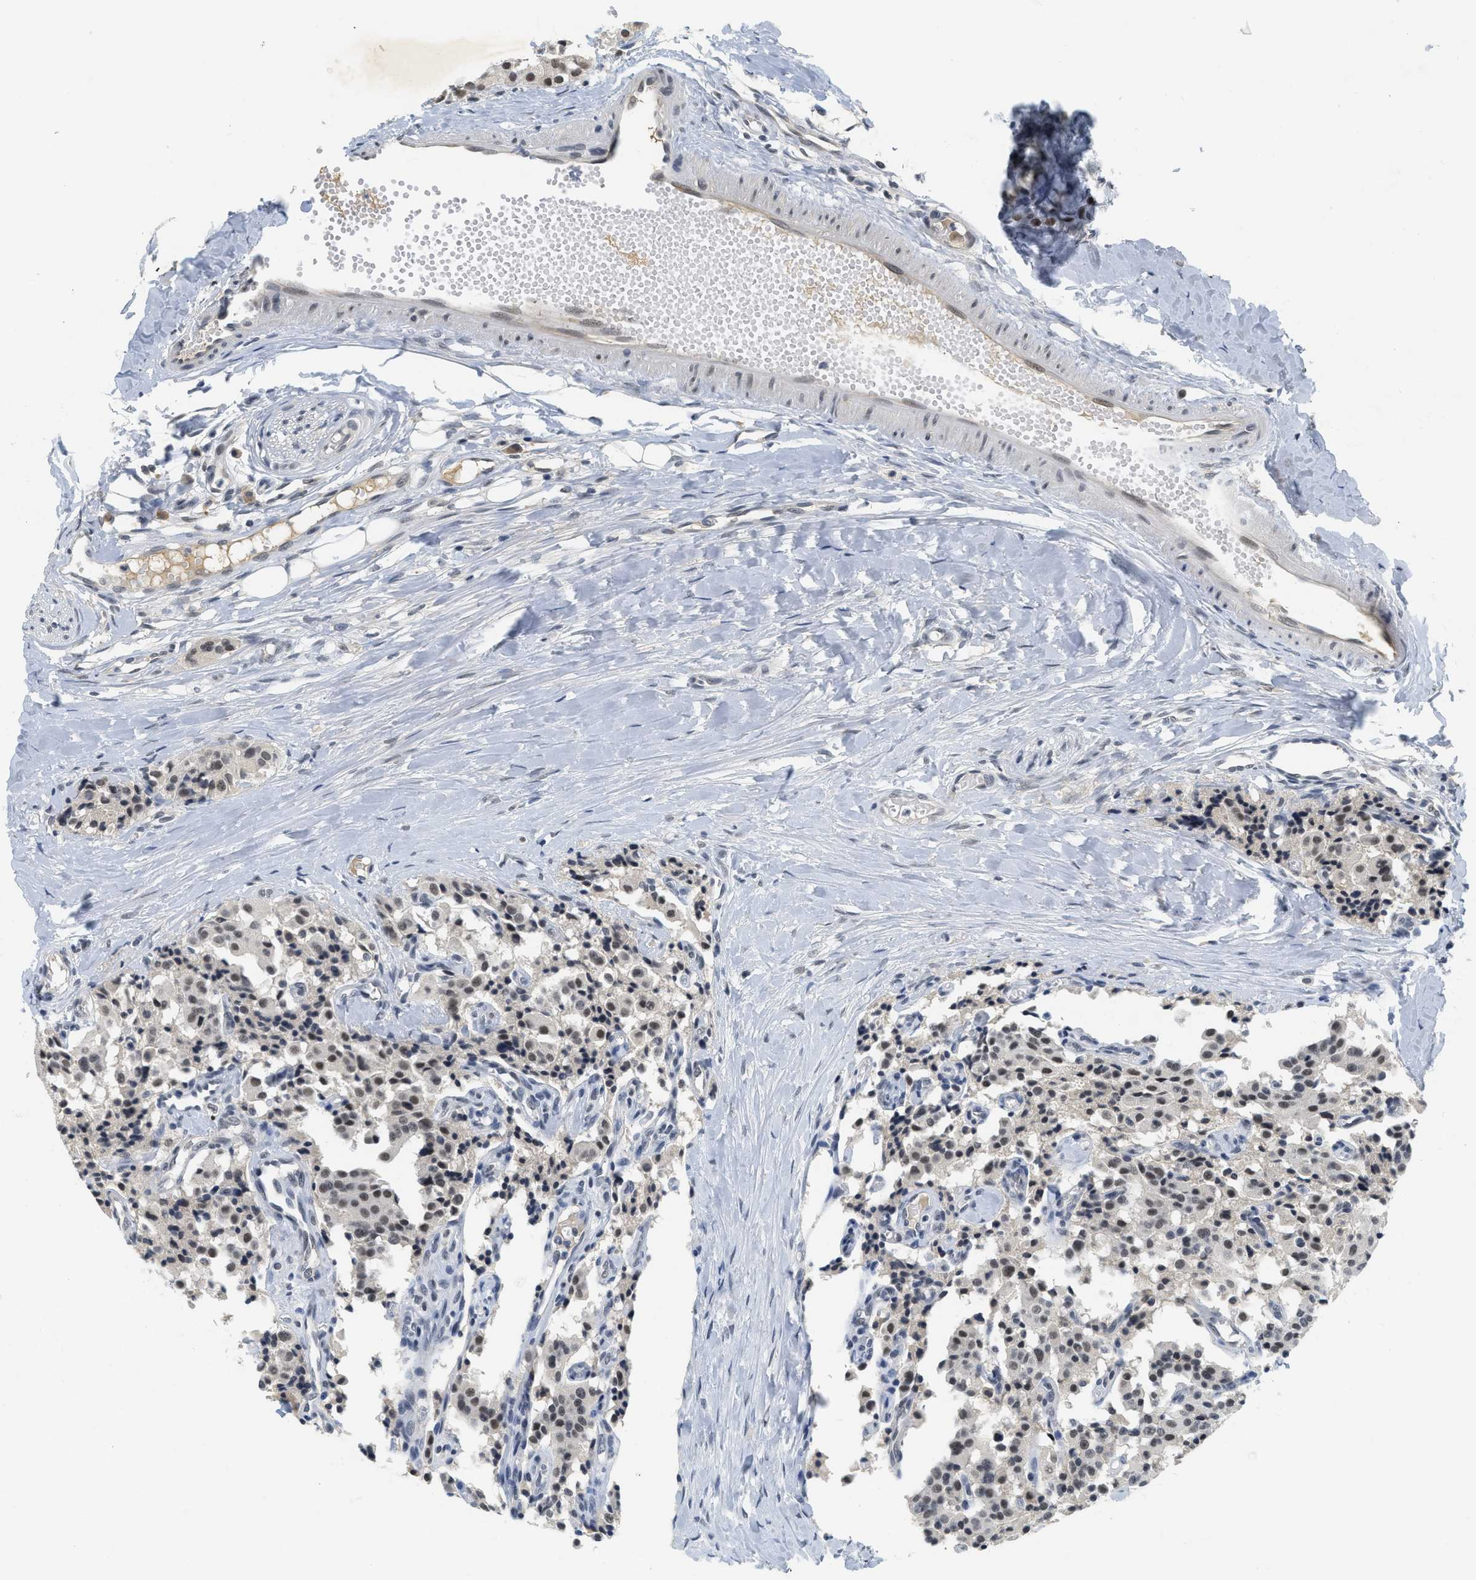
{"staining": {"intensity": "moderate", "quantity": ">75%", "location": "nuclear"}, "tissue": "carcinoid", "cell_type": "Tumor cells", "image_type": "cancer", "snomed": [{"axis": "morphology", "description": "Carcinoid, malignant, NOS"}, {"axis": "topography", "description": "Lung"}], "caption": "Protein positivity by immunohistochemistry (IHC) demonstrates moderate nuclear expression in approximately >75% of tumor cells in carcinoid.", "gene": "MZF1", "patient": {"sex": "male", "age": 30}}